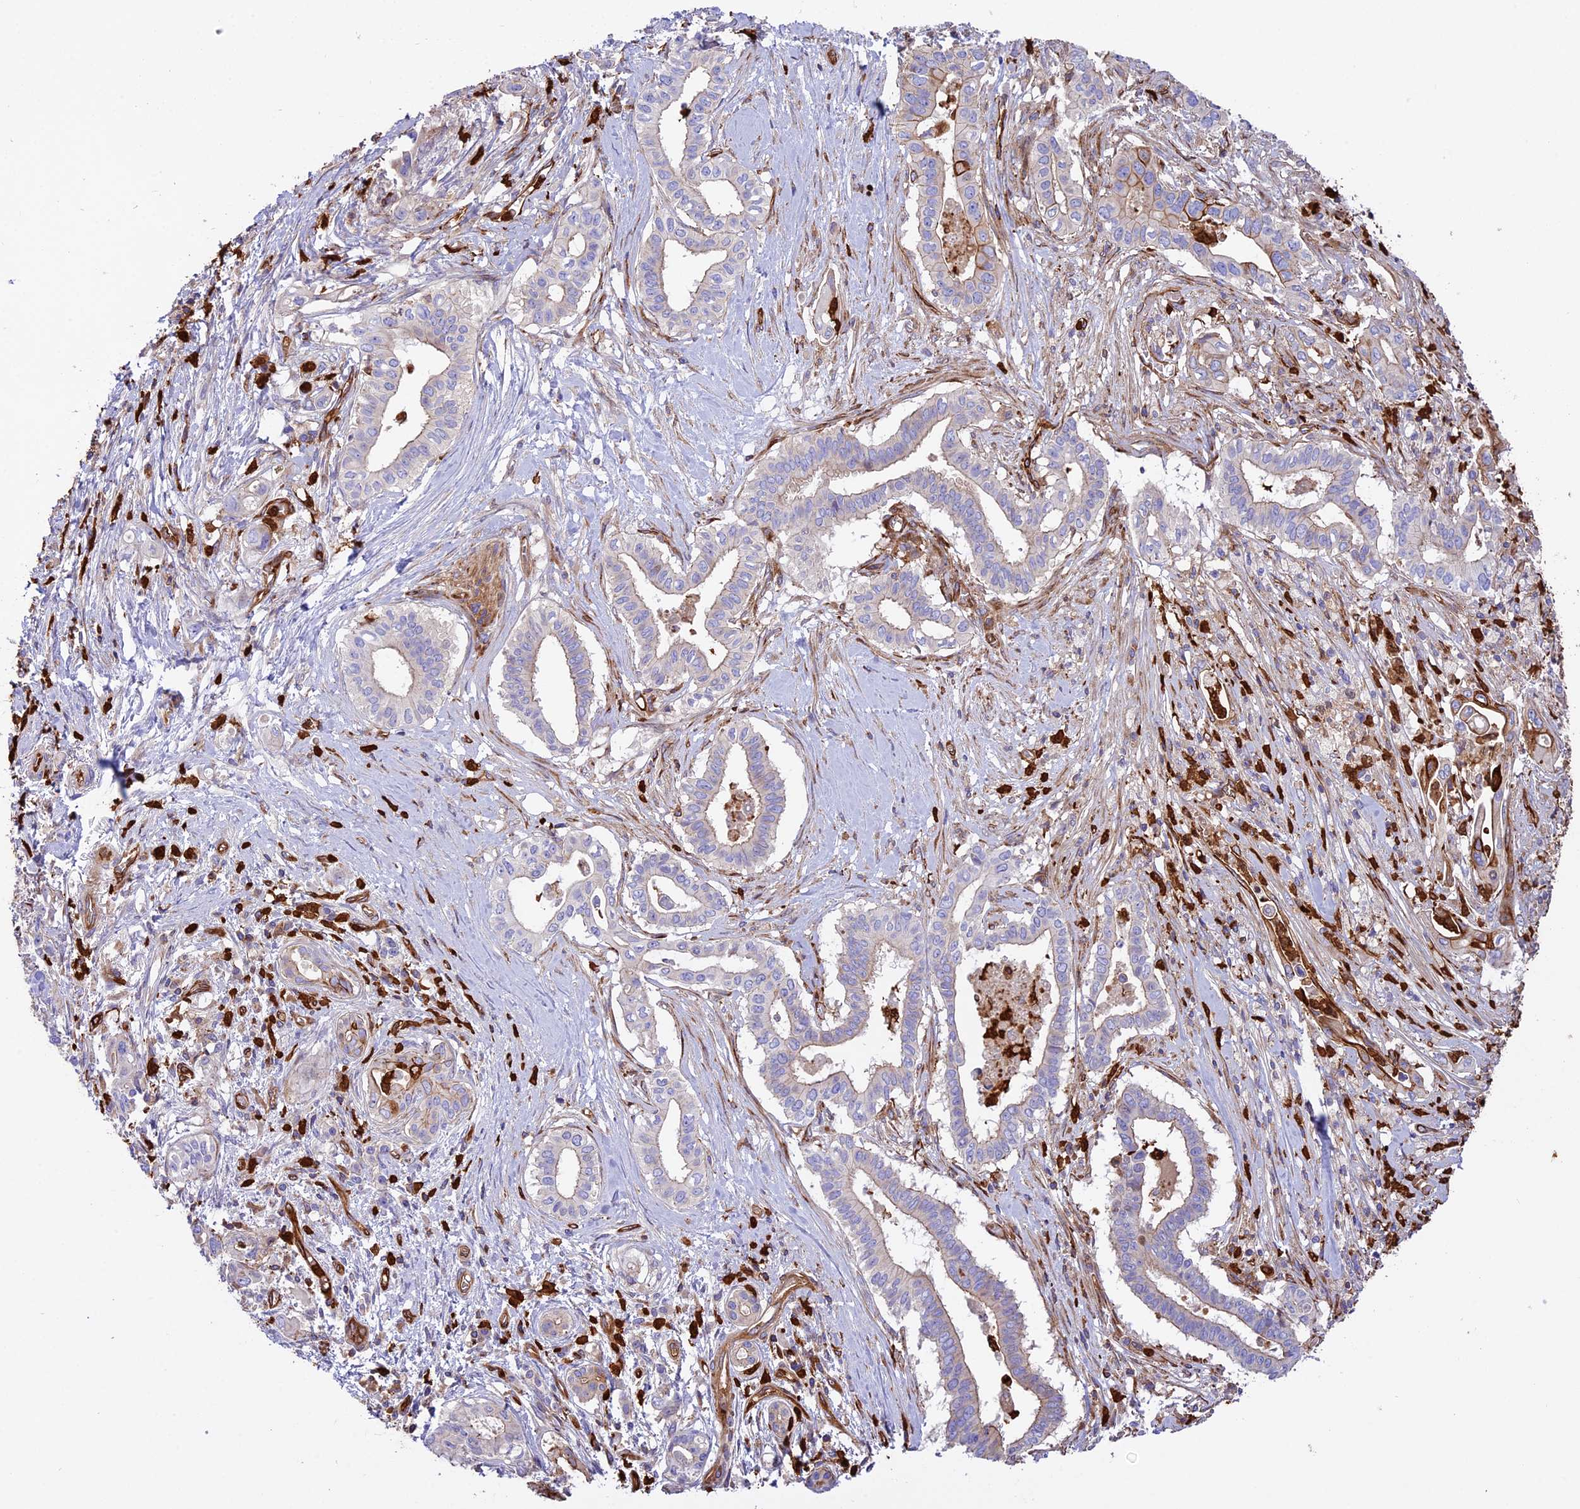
{"staining": {"intensity": "weak", "quantity": "<25%", "location": "cytoplasmic/membranous"}, "tissue": "pancreatic cancer", "cell_type": "Tumor cells", "image_type": "cancer", "snomed": [{"axis": "morphology", "description": "Adenocarcinoma, NOS"}, {"axis": "topography", "description": "Pancreas"}], "caption": "High power microscopy micrograph of an immunohistochemistry image of pancreatic cancer (adenocarcinoma), revealing no significant expression in tumor cells.", "gene": "CD99L2", "patient": {"sex": "female", "age": 77}}